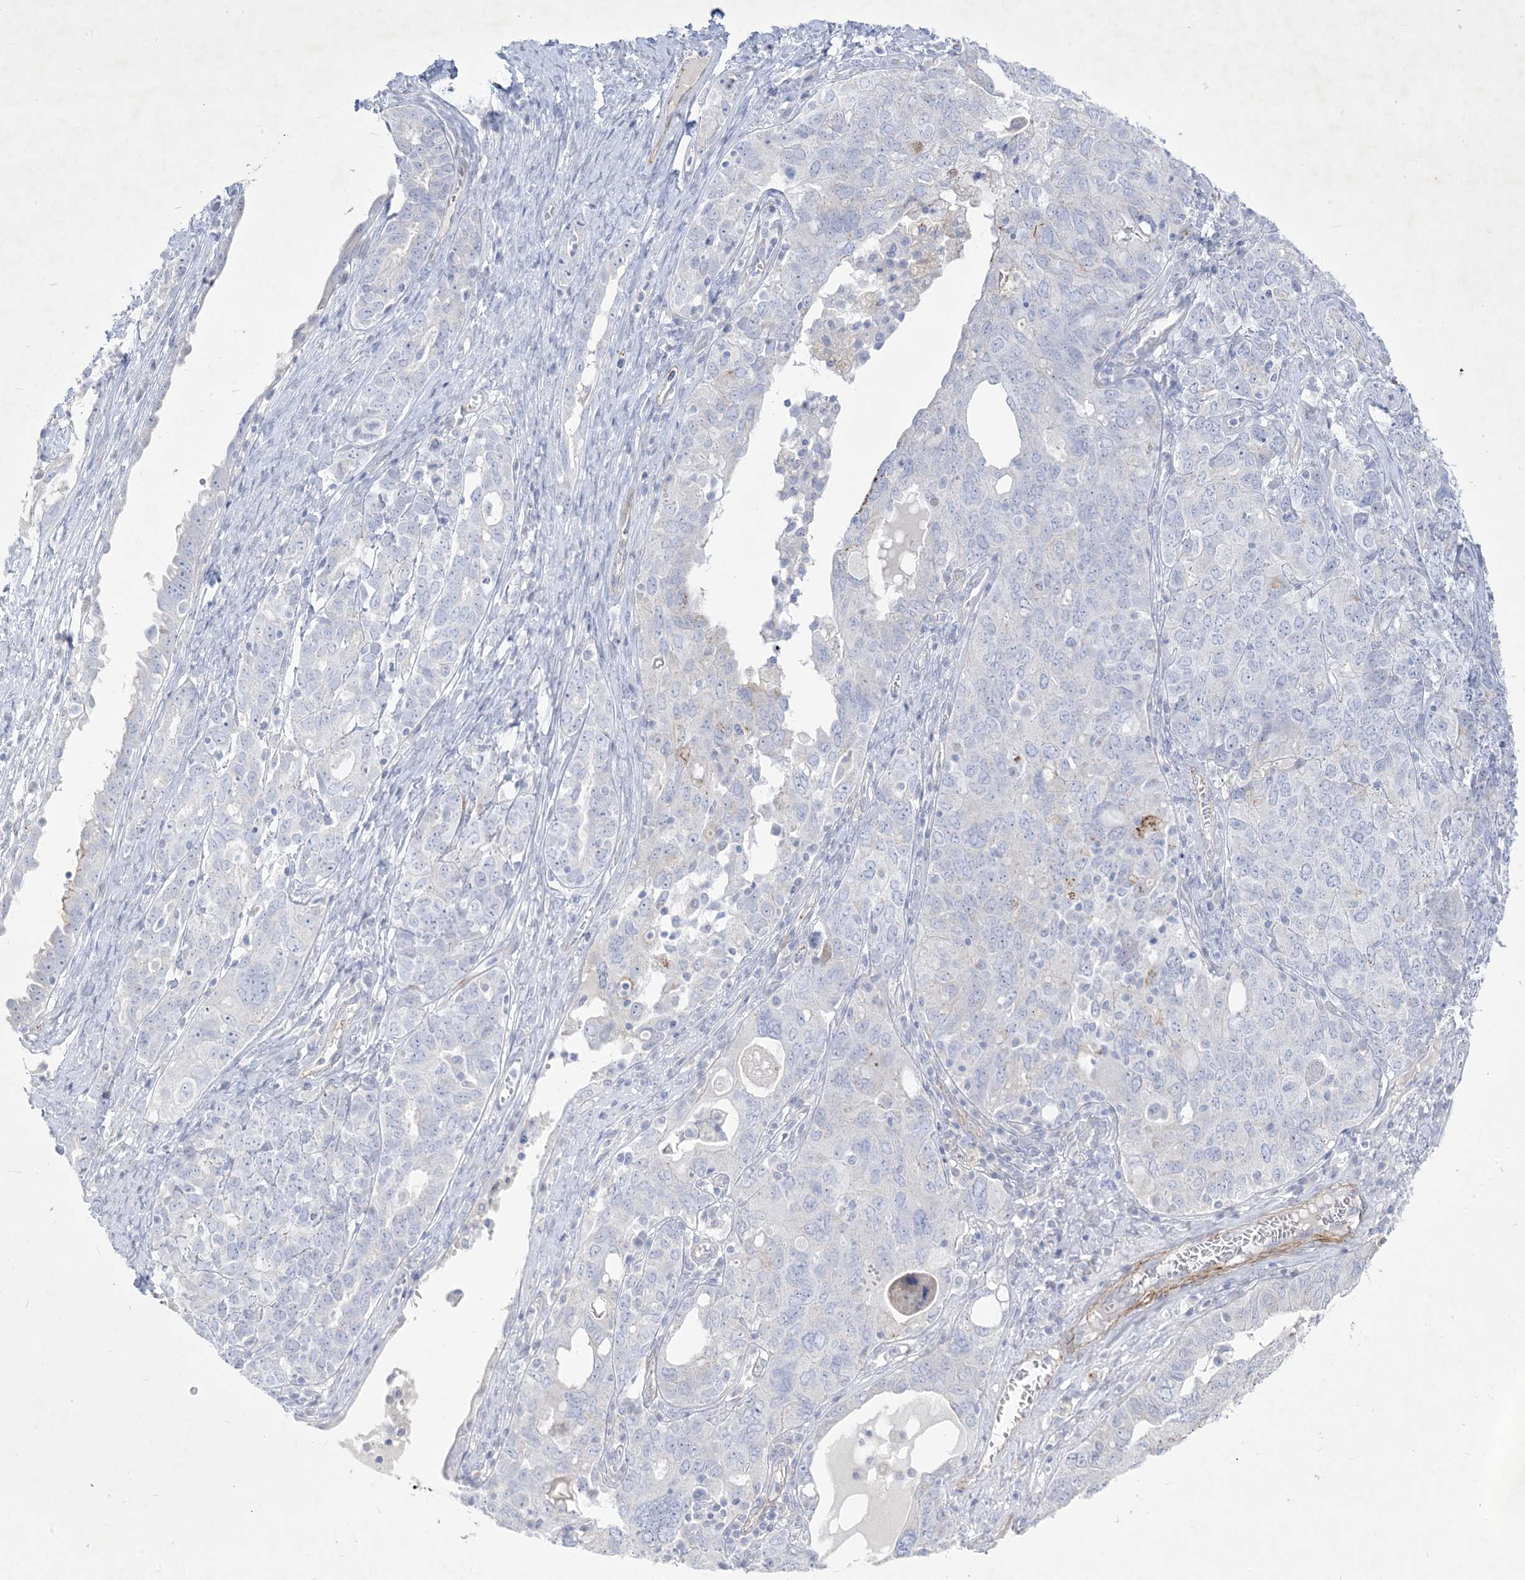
{"staining": {"intensity": "negative", "quantity": "none", "location": "none"}, "tissue": "ovarian cancer", "cell_type": "Tumor cells", "image_type": "cancer", "snomed": [{"axis": "morphology", "description": "Carcinoma, endometroid"}, {"axis": "topography", "description": "Ovary"}], "caption": "Micrograph shows no protein staining in tumor cells of endometroid carcinoma (ovarian) tissue.", "gene": "B3GNT7", "patient": {"sex": "female", "age": 62}}